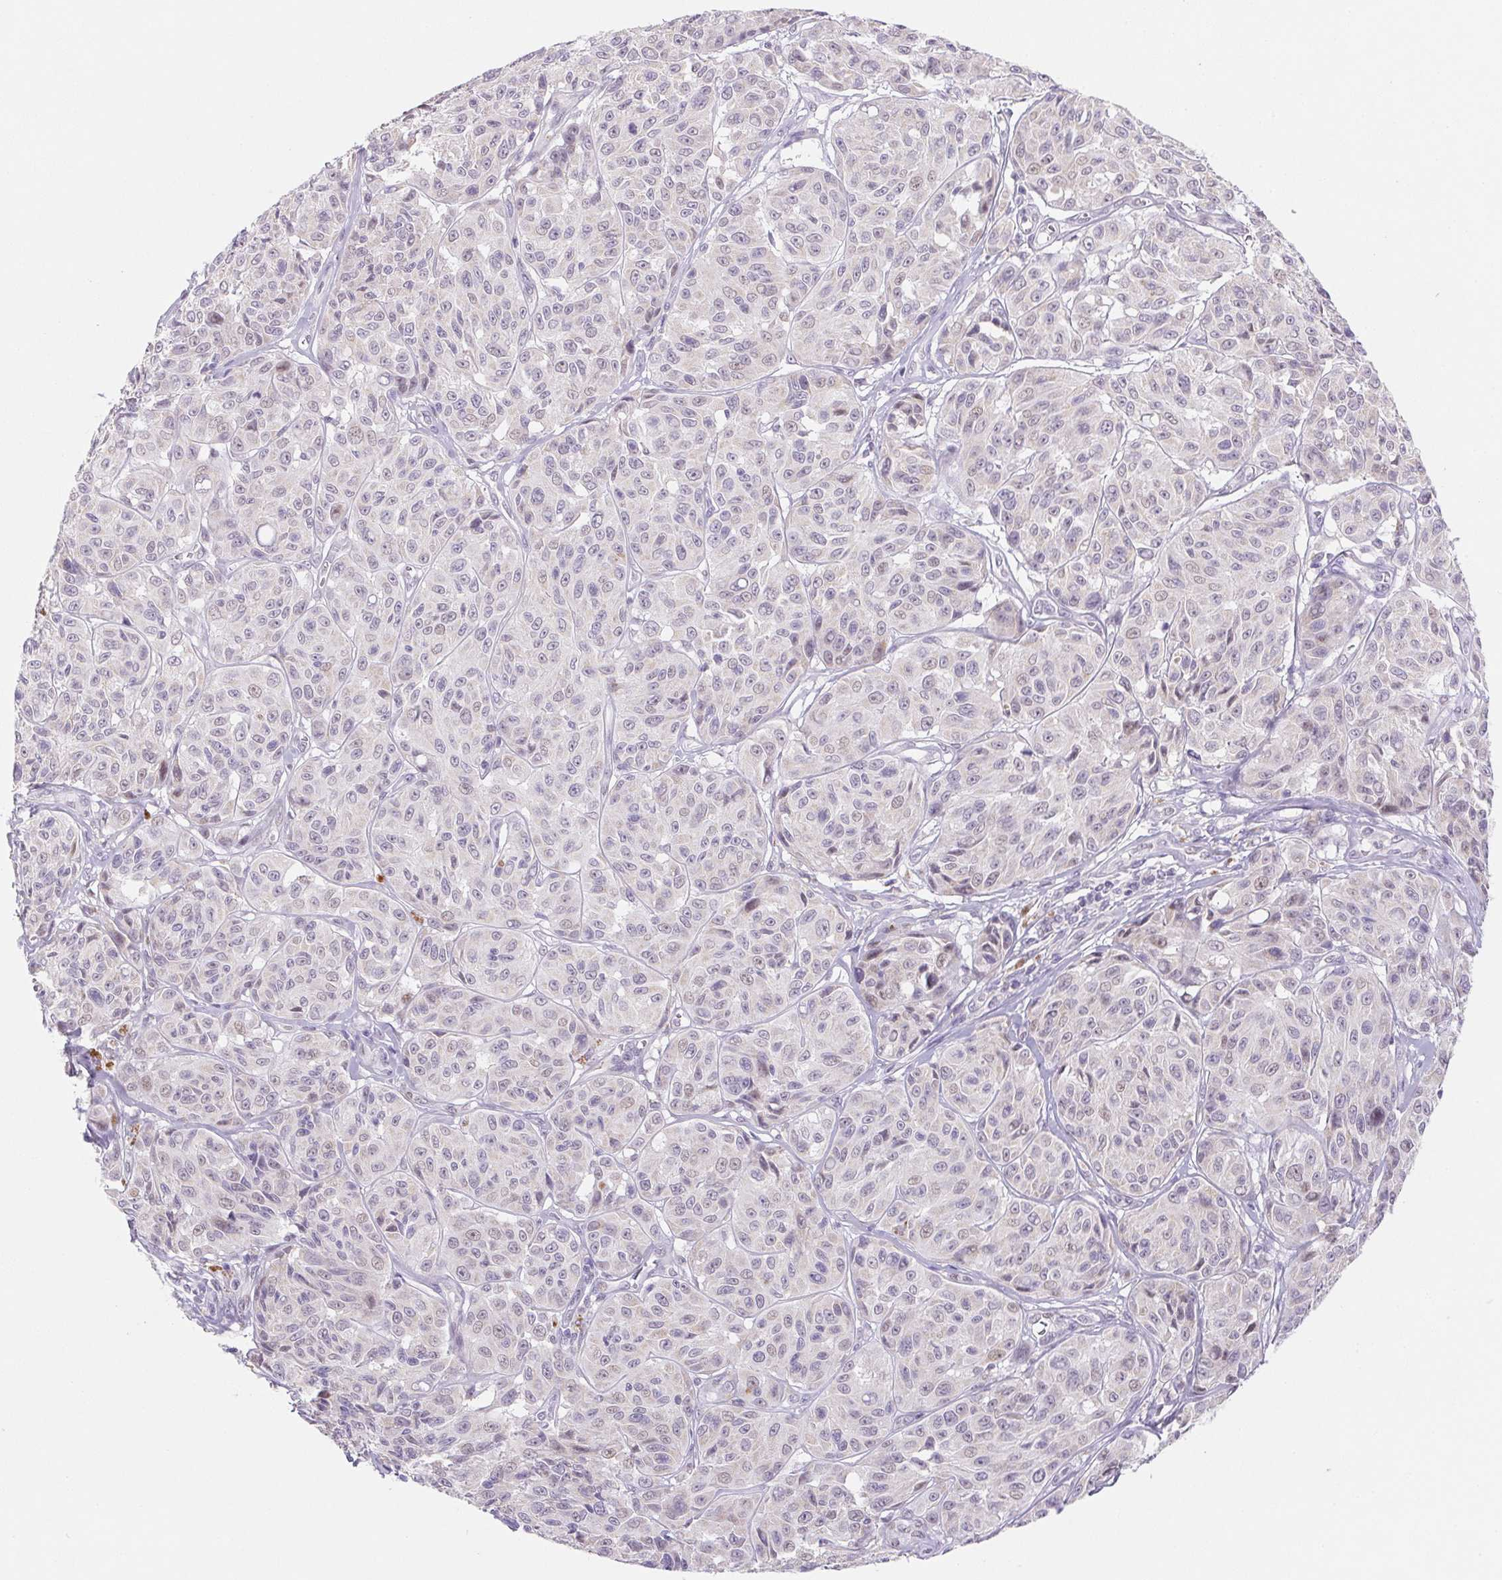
{"staining": {"intensity": "moderate", "quantity": "25%-75%", "location": "nuclear"}, "tissue": "melanoma", "cell_type": "Tumor cells", "image_type": "cancer", "snomed": [{"axis": "morphology", "description": "Malignant melanoma, NOS"}, {"axis": "topography", "description": "Skin"}], "caption": "IHC histopathology image of human melanoma stained for a protein (brown), which displays medium levels of moderate nuclear expression in about 25%-75% of tumor cells.", "gene": "DPPA5", "patient": {"sex": "male", "age": 91}}